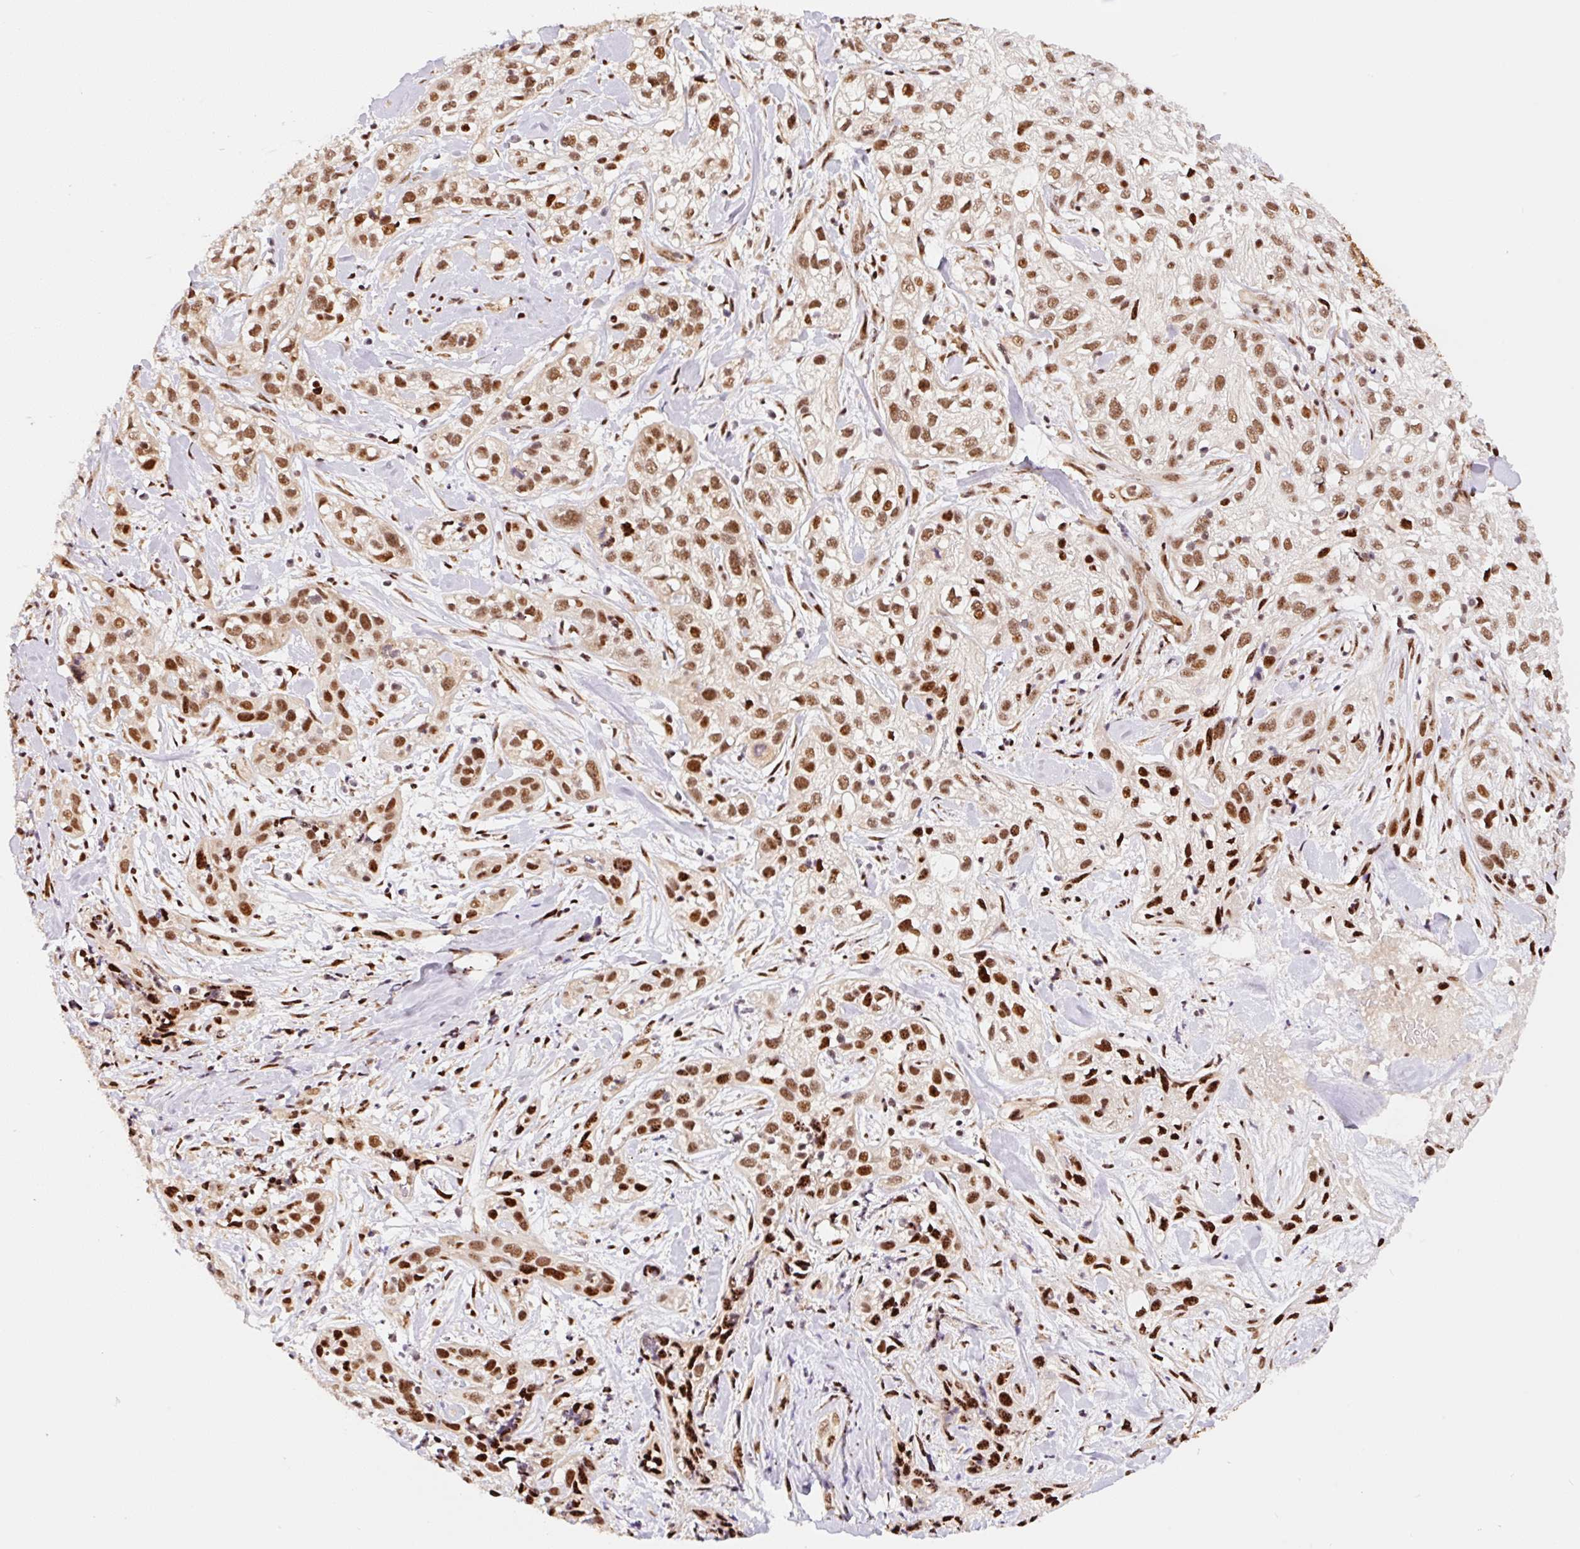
{"staining": {"intensity": "moderate", "quantity": ">75%", "location": "nuclear"}, "tissue": "skin cancer", "cell_type": "Tumor cells", "image_type": "cancer", "snomed": [{"axis": "morphology", "description": "Squamous cell carcinoma, NOS"}, {"axis": "topography", "description": "Skin"}], "caption": "Immunohistochemistry (IHC) of skin cancer demonstrates medium levels of moderate nuclear staining in approximately >75% of tumor cells.", "gene": "INTS8", "patient": {"sex": "male", "age": 82}}